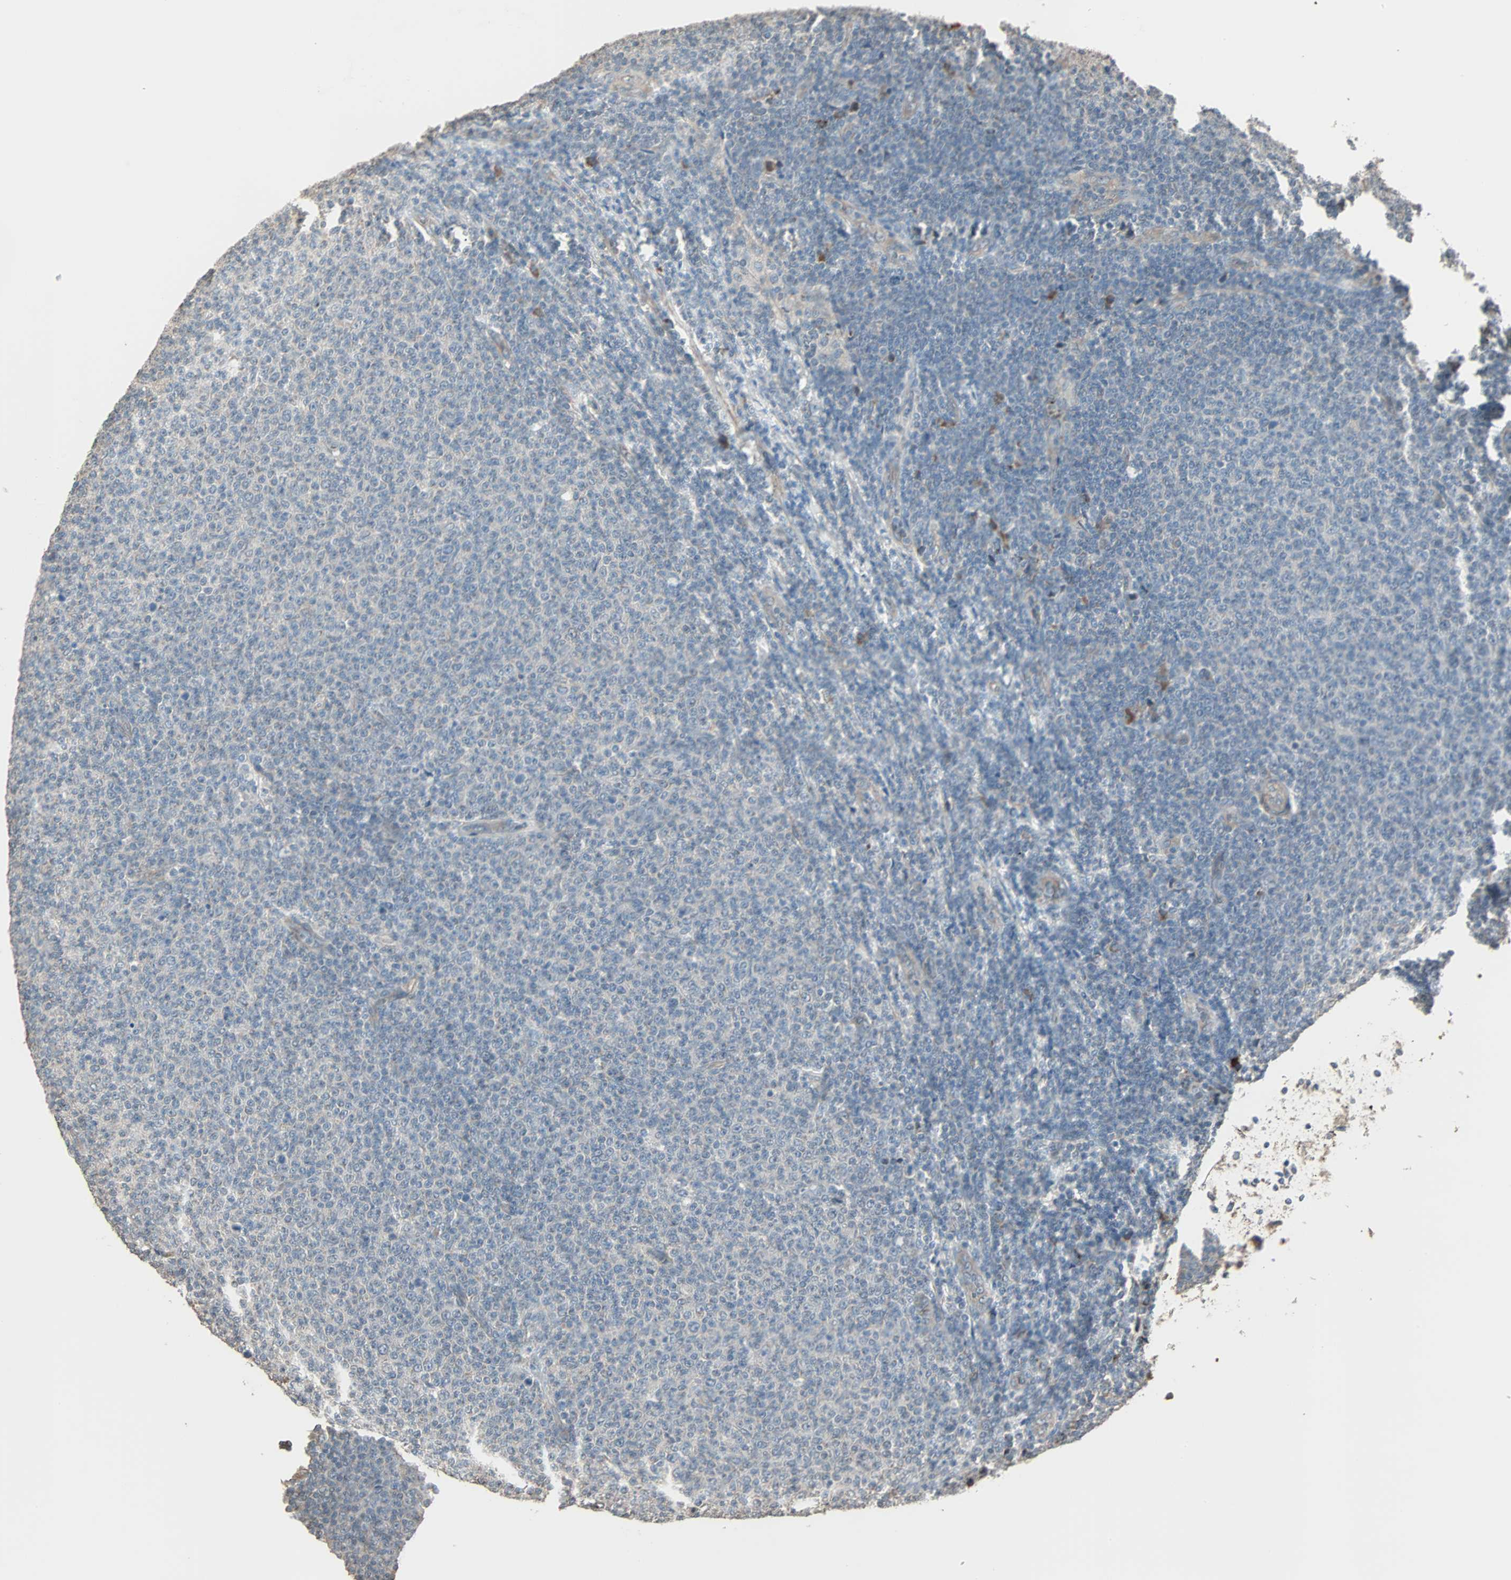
{"staining": {"intensity": "negative", "quantity": "none", "location": "none"}, "tissue": "lymphoma", "cell_type": "Tumor cells", "image_type": "cancer", "snomed": [{"axis": "morphology", "description": "Malignant lymphoma, non-Hodgkin's type, Low grade"}, {"axis": "topography", "description": "Lymph node"}], "caption": "The histopathology image shows no significant staining in tumor cells of malignant lymphoma, non-Hodgkin's type (low-grade).", "gene": "GALNT3", "patient": {"sex": "male", "age": 66}}